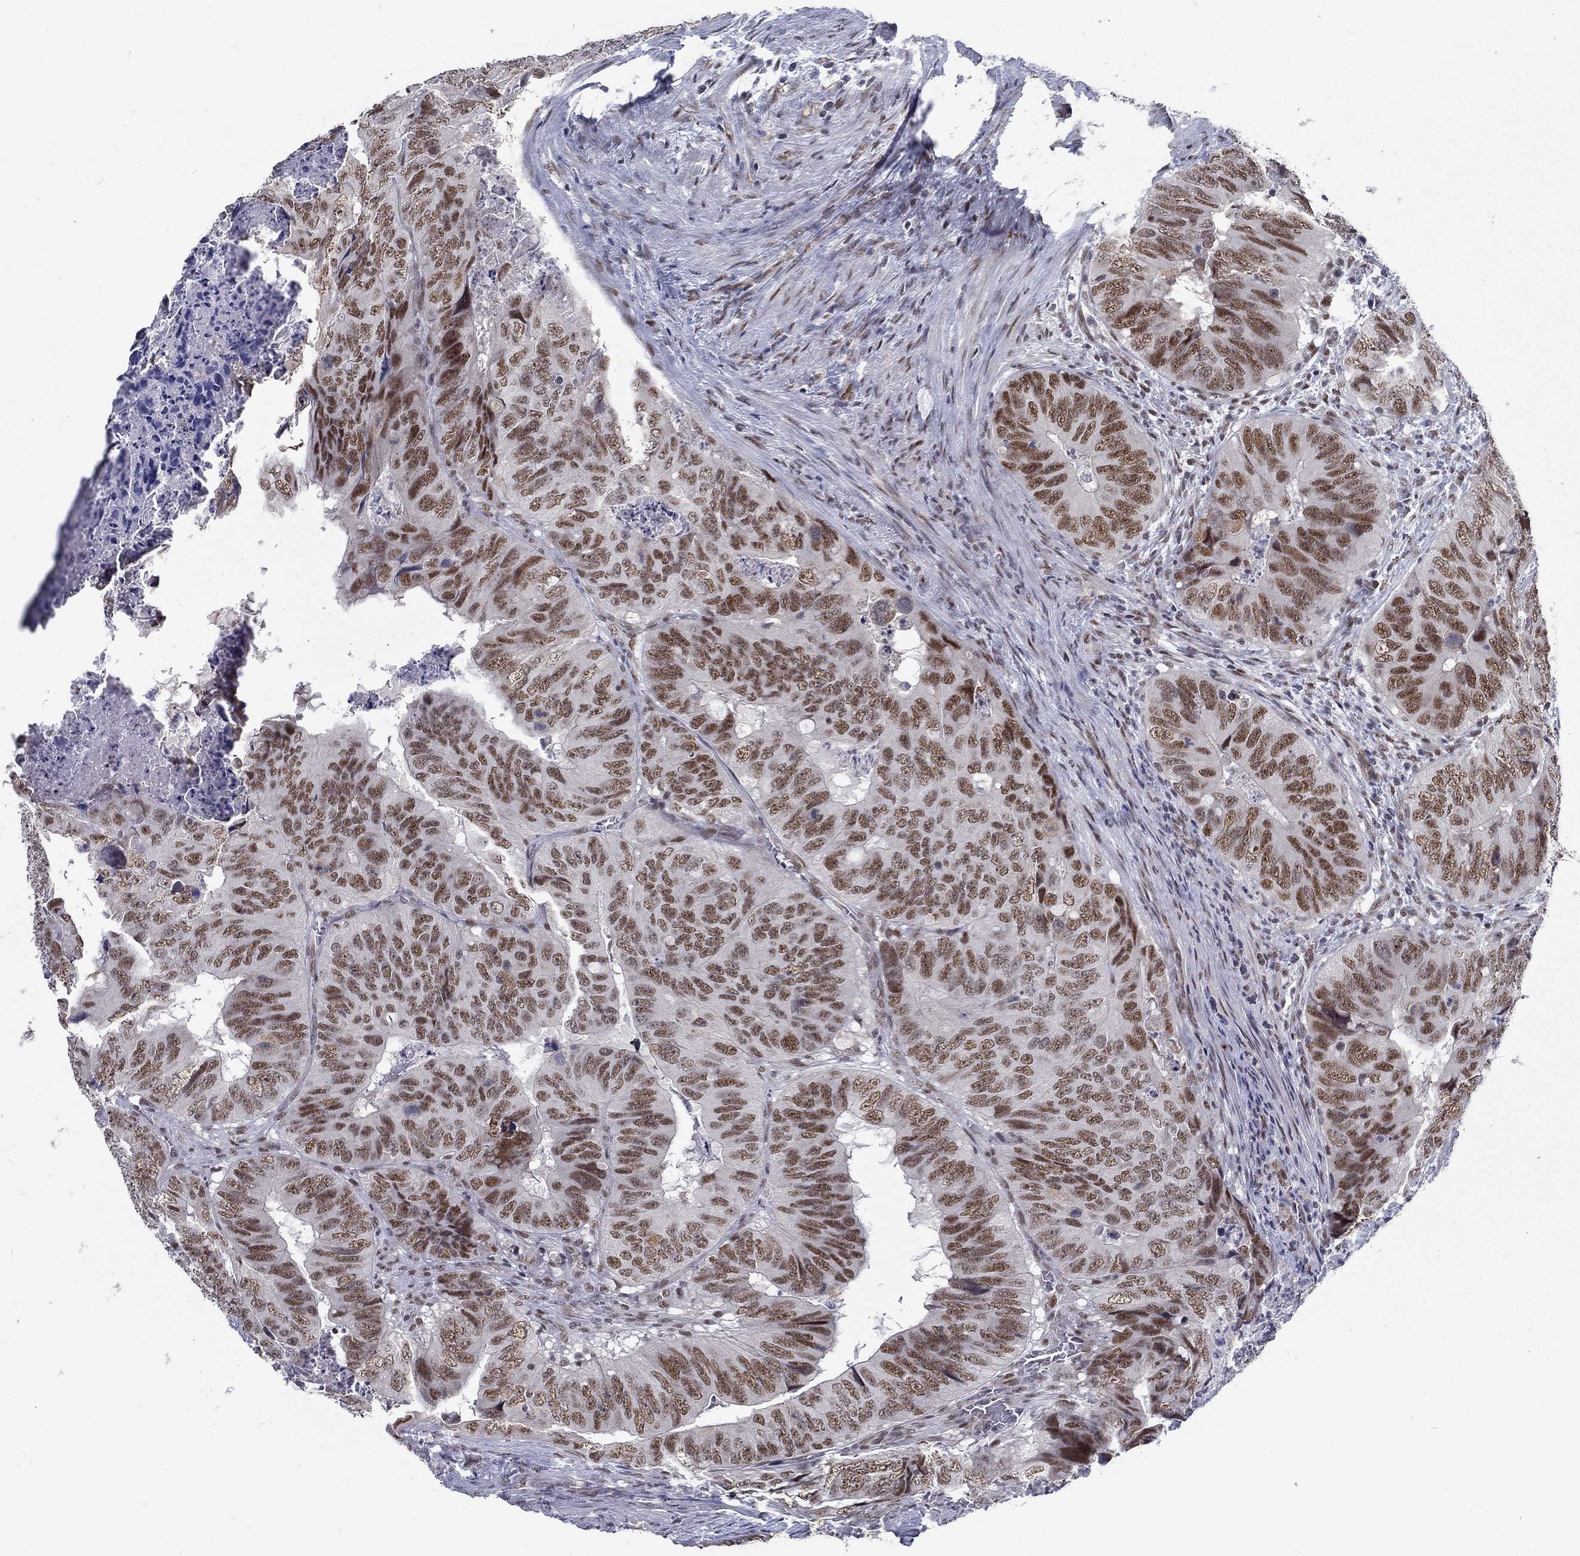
{"staining": {"intensity": "strong", "quantity": ">75%", "location": "nuclear"}, "tissue": "colorectal cancer", "cell_type": "Tumor cells", "image_type": "cancer", "snomed": [{"axis": "morphology", "description": "Adenocarcinoma, NOS"}, {"axis": "topography", "description": "Colon"}], "caption": "The histopathology image exhibits a brown stain indicating the presence of a protein in the nuclear of tumor cells in colorectal cancer (adenocarcinoma).", "gene": "ZBED1", "patient": {"sex": "male", "age": 79}}